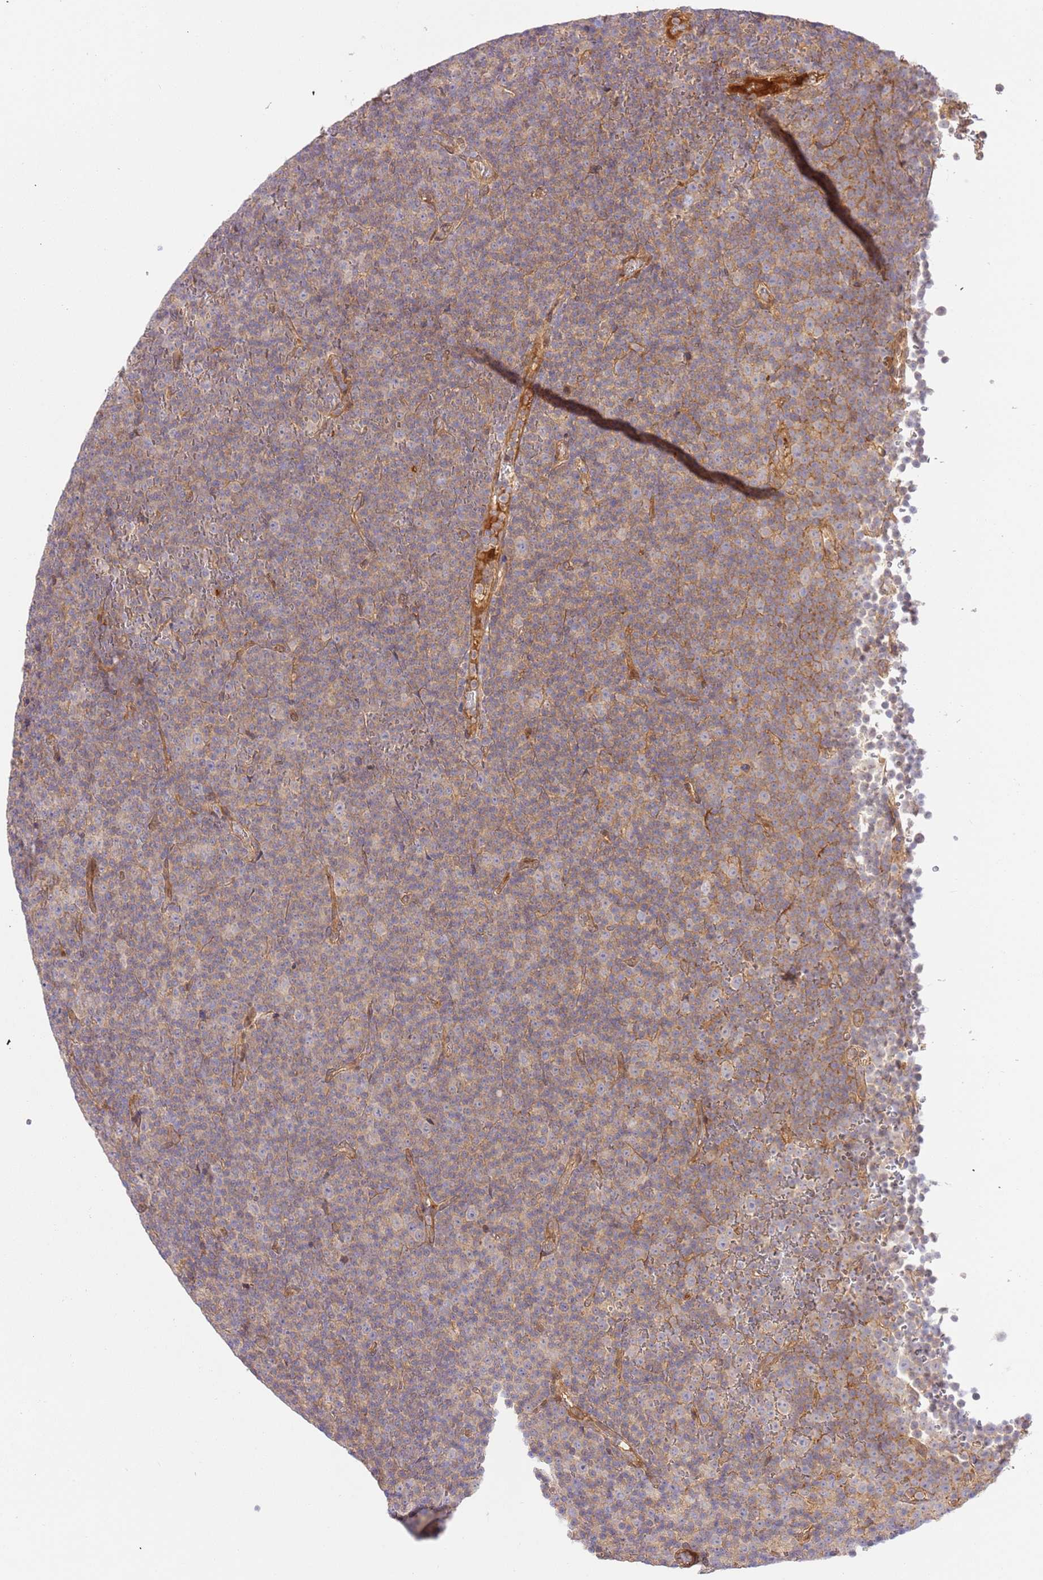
{"staining": {"intensity": "weak", "quantity": "25%-75%", "location": "cytoplasmic/membranous"}, "tissue": "lymphoma", "cell_type": "Tumor cells", "image_type": "cancer", "snomed": [{"axis": "morphology", "description": "Malignant lymphoma, non-Hodgkin's type, Low grade"}, {"axis": "topography", "description": "Lymph node"}], "caption": "DAB immunohistochemical staining of malignant lymphoma, non-Hodgkin's type (low-grade) exhibits weak cytoplasmic/membranous protein staining in about 25%-75% of tumor cells.", "gene": "C8G", "patient": {"sex": "female", "age": 67}}